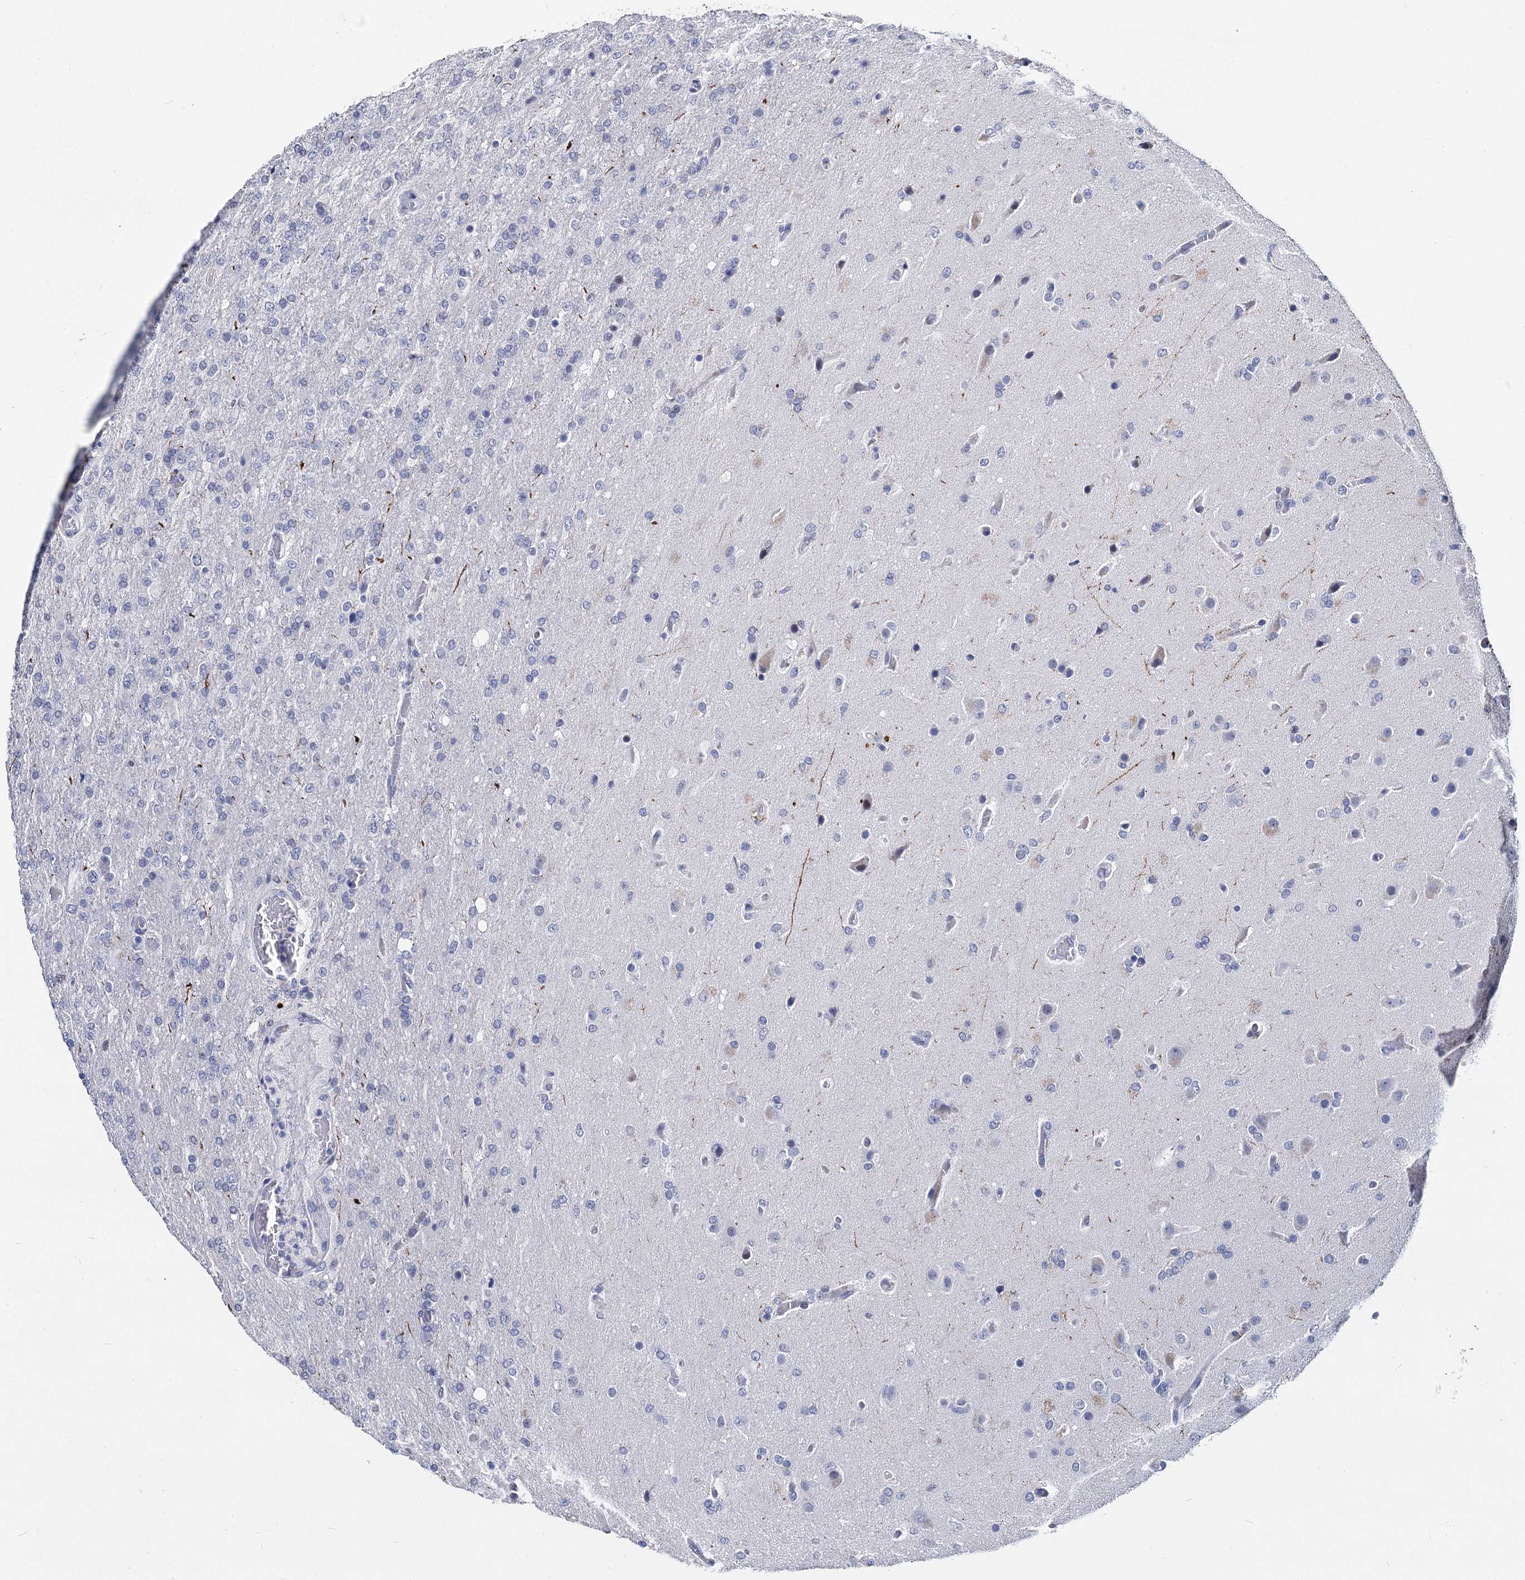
{"staining": {"intensity": "negative", "quantity": "none", "location": "none"}, "tissue": "glioma", "cell_type": "Tumor cells", "image_type": "cancer", "snomed": [{"axis": "morphology", "description": "Glioma, malignant, High grade"}, {"axis": "topography", "description": "Brain"}], "caption": "There is no significant expression in tumor cells of malignant glioma (high-grade).", "gene": "MAGEA4", "patient": {"sex": "female", "age": 74}}